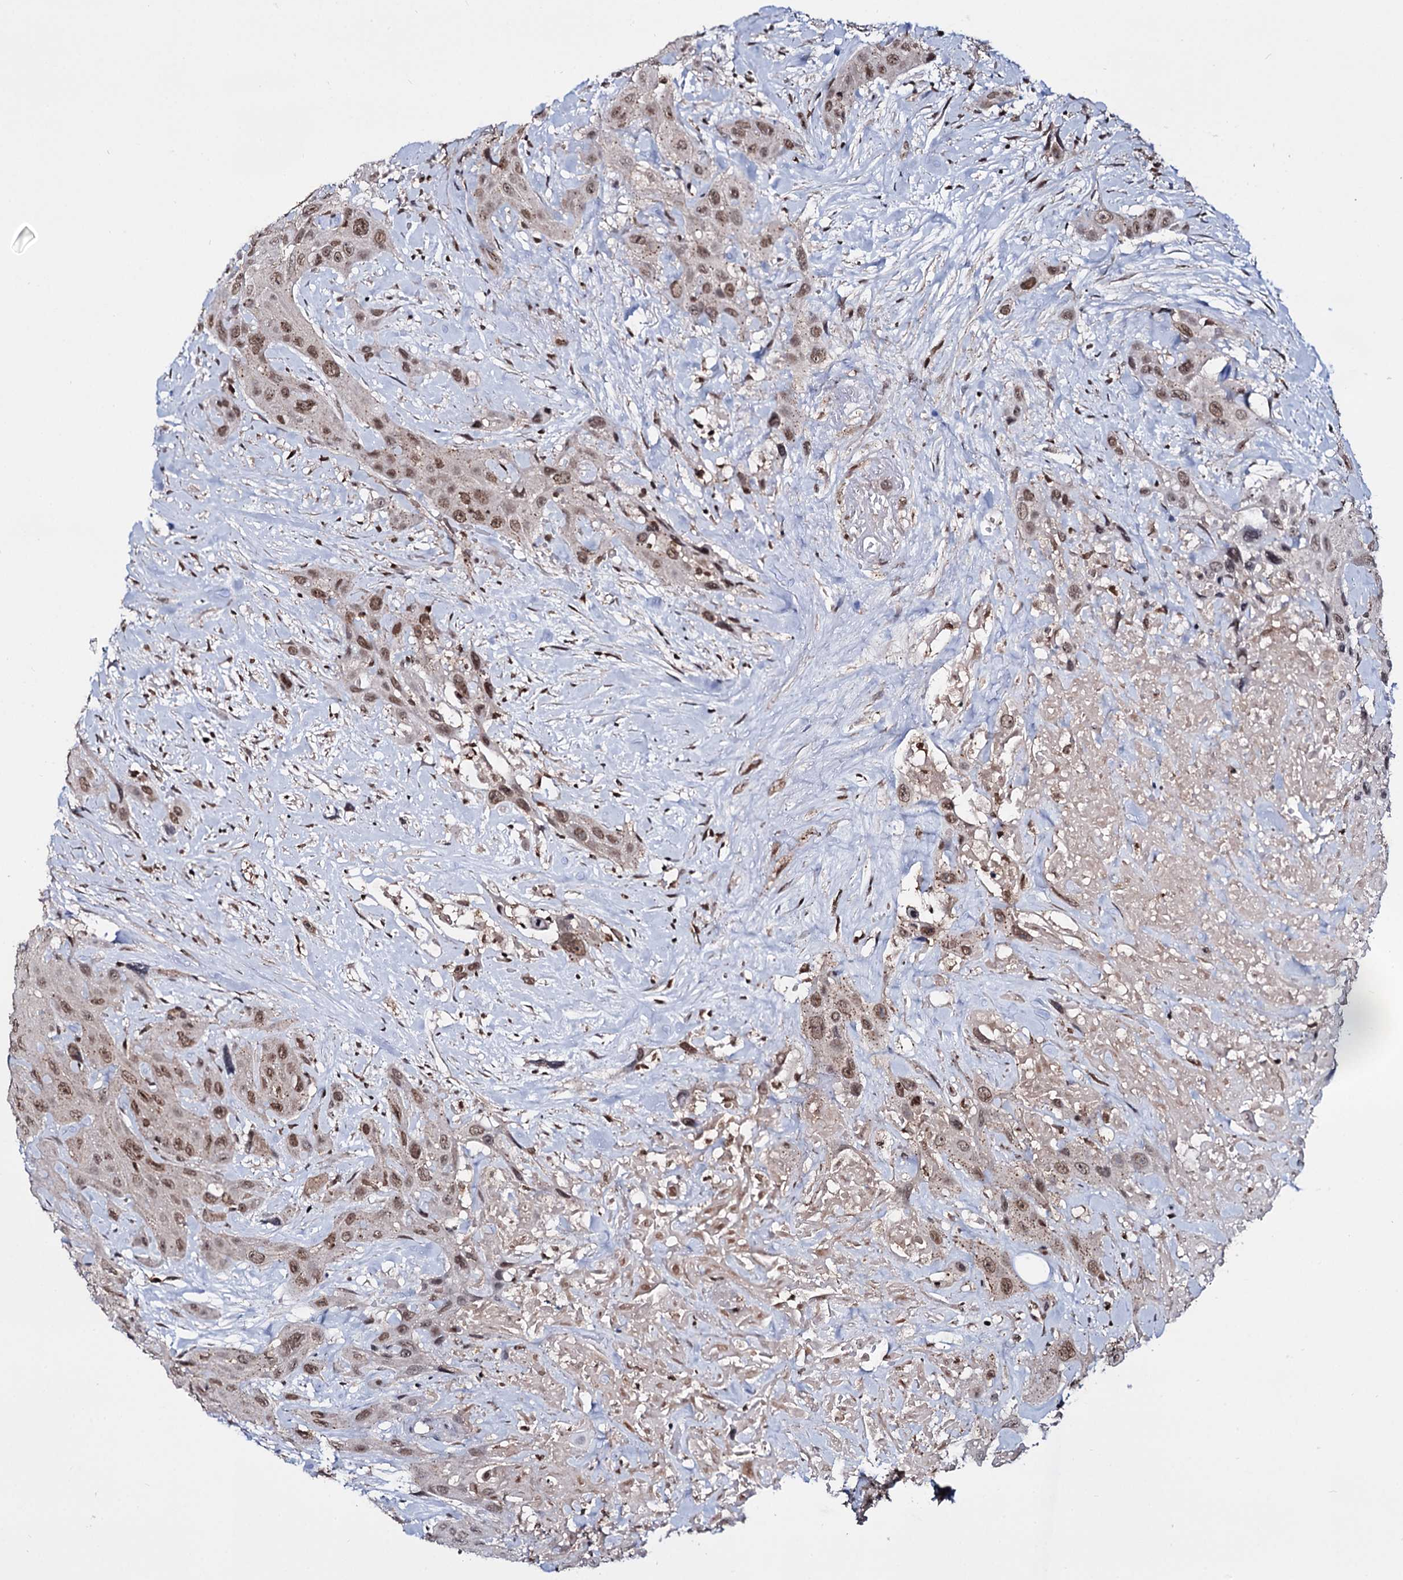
{"staining": {"intensity": "moderate", "quantity": ">75%", "location": "nuclear"}, "tissue": "head and neck cancer", "cell_type": "Tumor cells", "image_type": "cancer", "snomed": [{"axis": "morphology", "description": "Squamous cell carcinoma, NOS"}, {"axis": "topography", "description": "Head-Neck"}], "caption": "Protein expression by immunohistochemistry exhibits moderate nuclear expression in about >75% of tumor cells in head and neck cancer (squamous cell carcinoma).", "gene": "SMCHD1", "patient": {"sex": "male", "age": 81}}